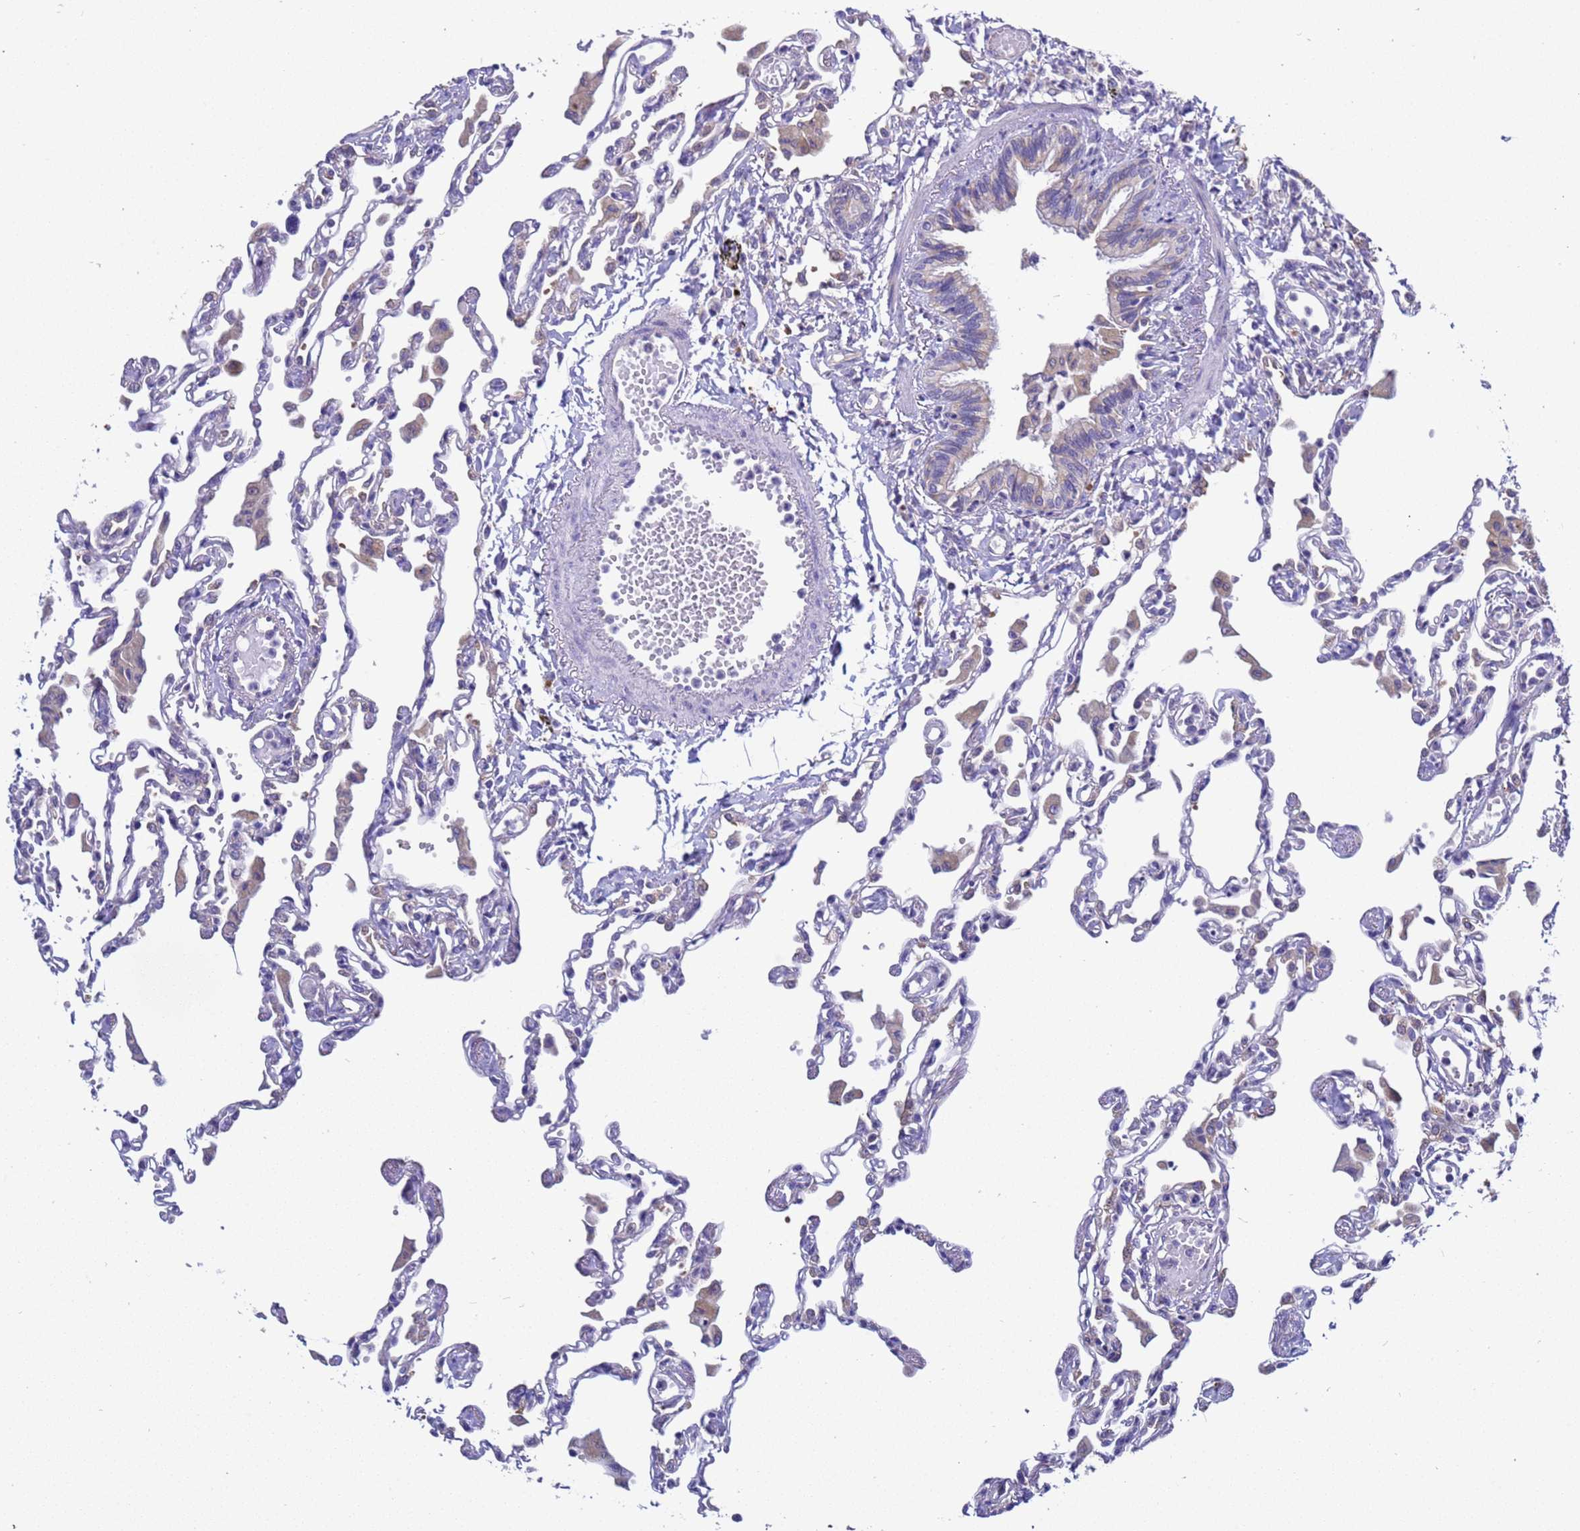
{"staining": {"intensity": "negative", "quantity": "none", "location": "none"}, "tissue": "lung", "cell_type": "Alveolar cells", "image_type": "normal", "snomed": [{"axis": "morphology", "description": "Normal tissue, NOS"}, {"axis": "topography", "description": "Bronchus"}, {"axis": "topography", "description": "Lung"}], "caption": "Alveolar cells show no significant protein positivity in normal lung. (DAB (3,3'-diaminobenzidine) IHC with hematoxylin counter stain).", "gene": "RC3H2", "patient": {"sex": "female", "age": 49}}